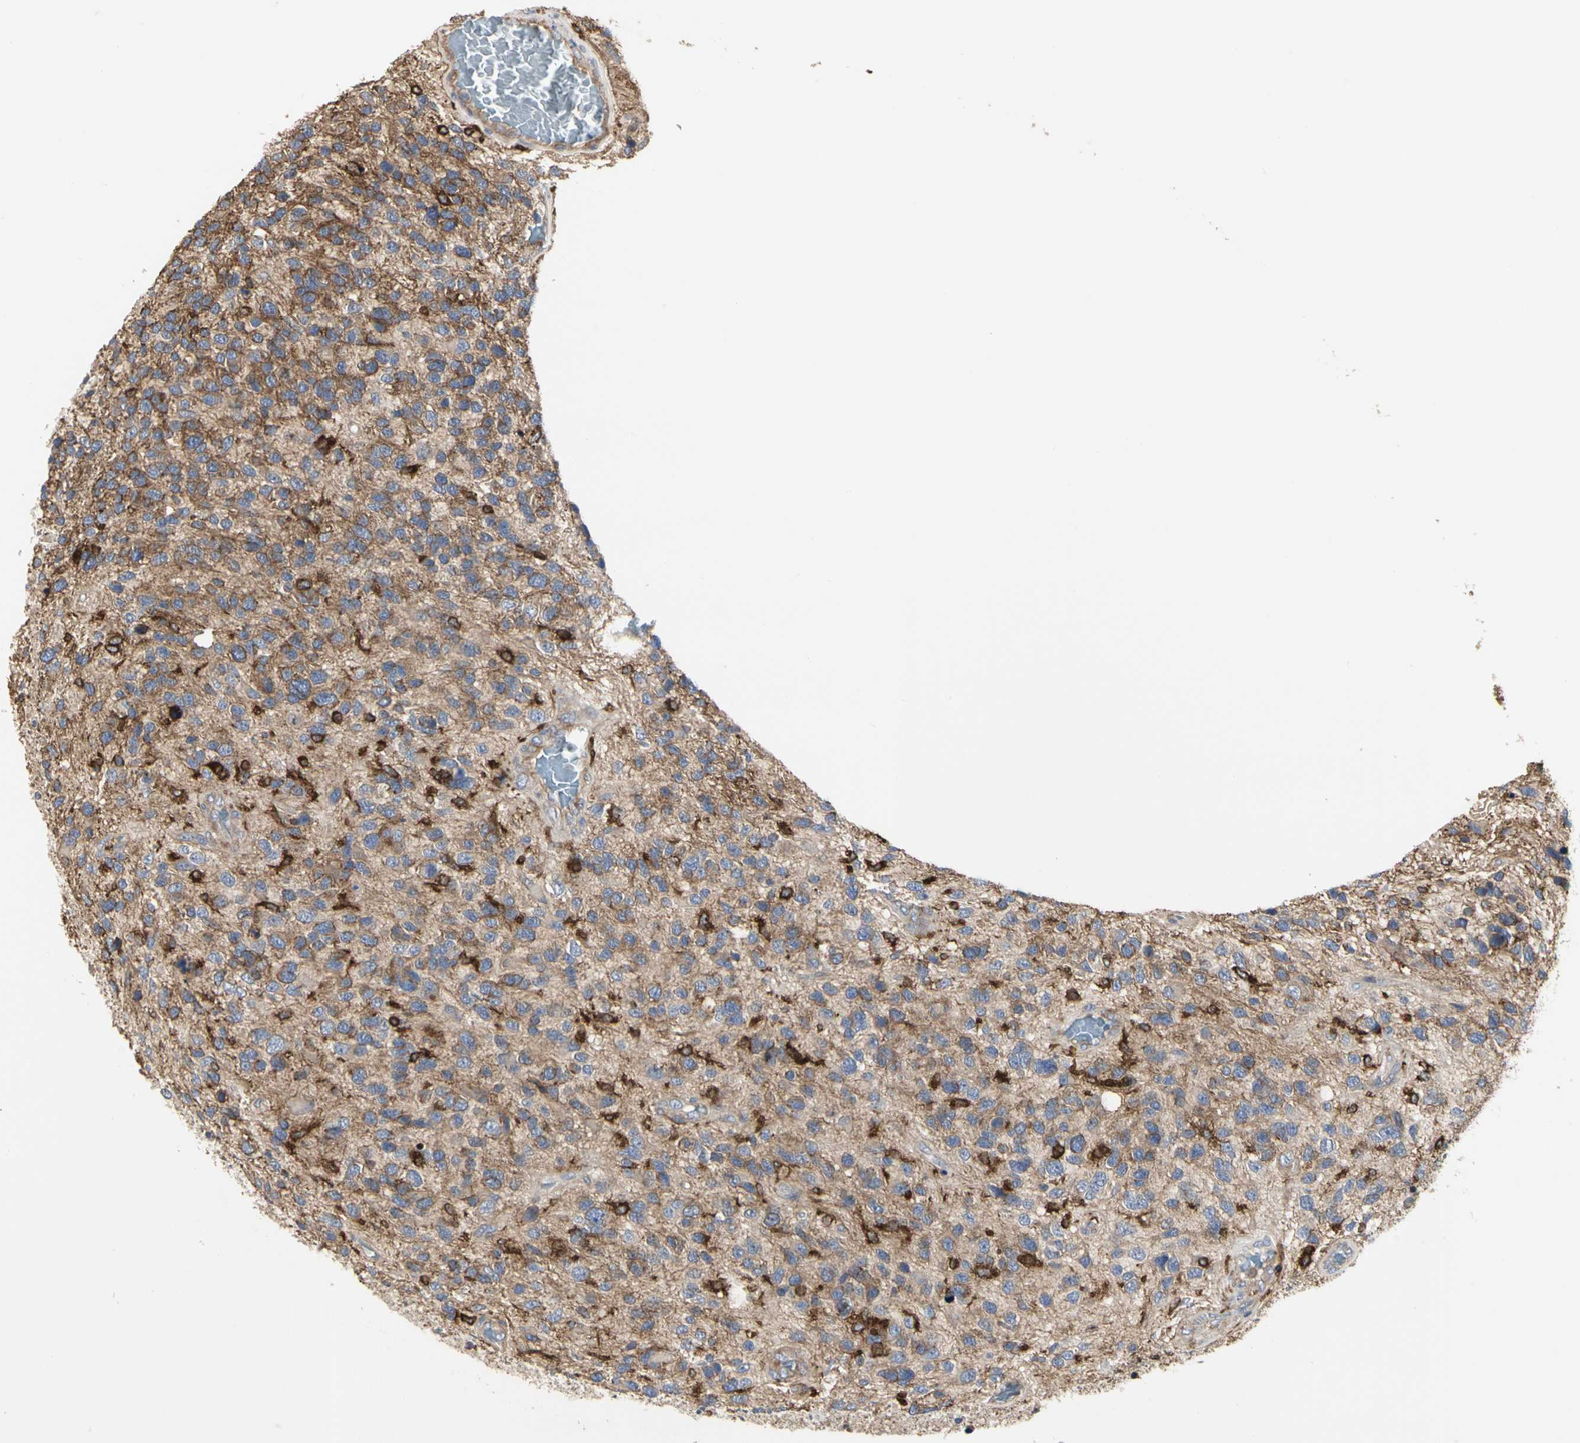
{"staining": {"intensity": "moderate", "quantity": ">75%", "location": "cytoplasmic/membranous"}, "tissue": "glioma", "cell_type": "Tumor cells", "image_type": "cancer", "snomed": [{"axis": "morphology", "description": "Glioma, malignant, High grade"}, {"axis": "topography", "description": "Brain"}], "caption": "Protein expression analysis of malignant glioma (high-grade) demonstrates moderate cytoplasmic/membranous staining in approximately >75% of tumor cells.", "gene": "NAPG", "patient": {"sex": "female", "age": 58}}